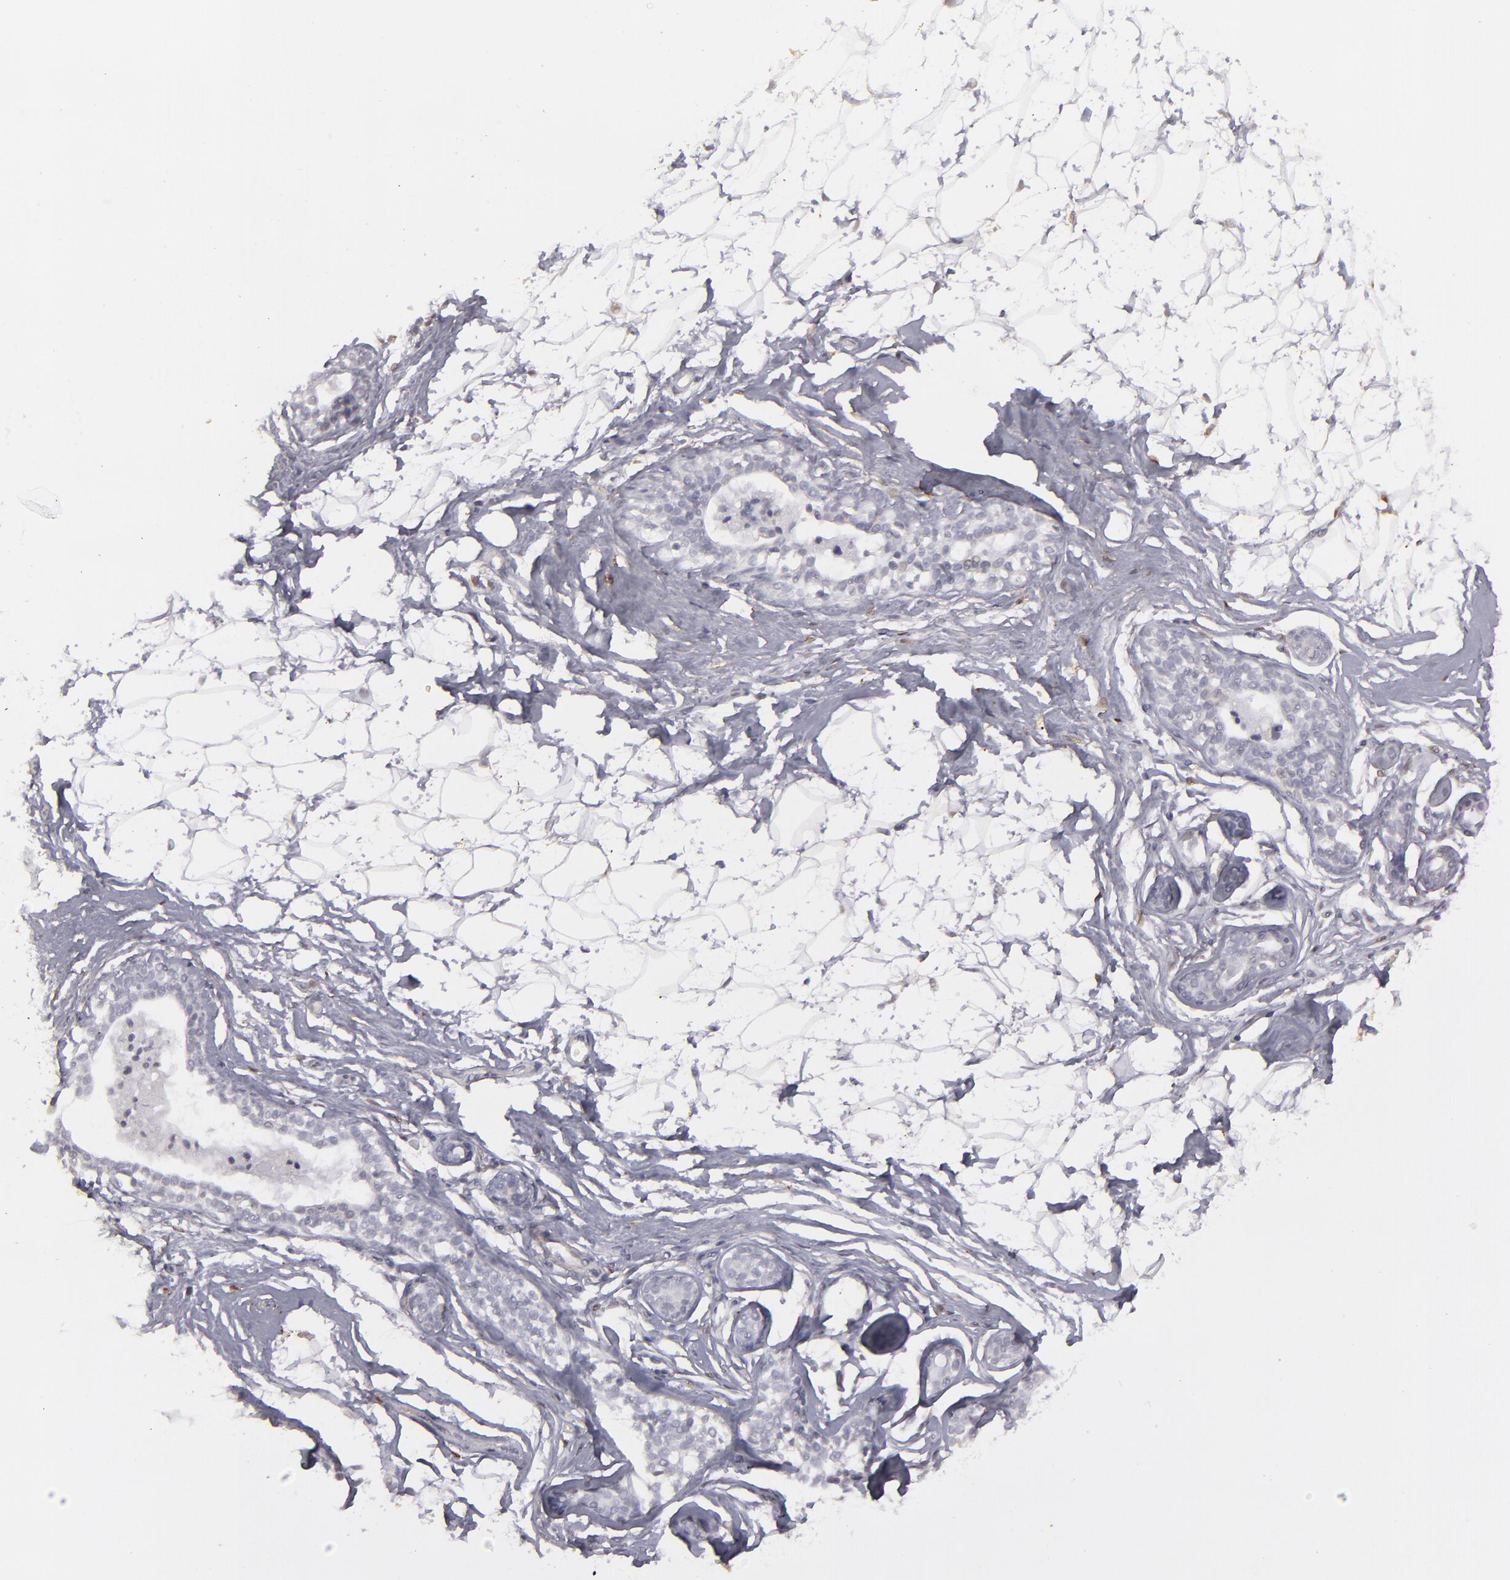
{"staining": {"intensity": "weak", "quantity": "<25%", "location": "none"}, "tissue": "adipose tissue", "cell_type": "Adipocytes", "image_type": "normal", "snomed": [{"axis": "morphology", "description": "Normal tissue, NOS"}, {"axis": "topography", "description": "Breast"}], "caption": "Protein analysis of normal adipose tissue exhibits no significant staining in adipocytes. (DAB IHC, high magnification).", "gene": "SEMA3G", "patient": {"sex": "female", "age": 22}}